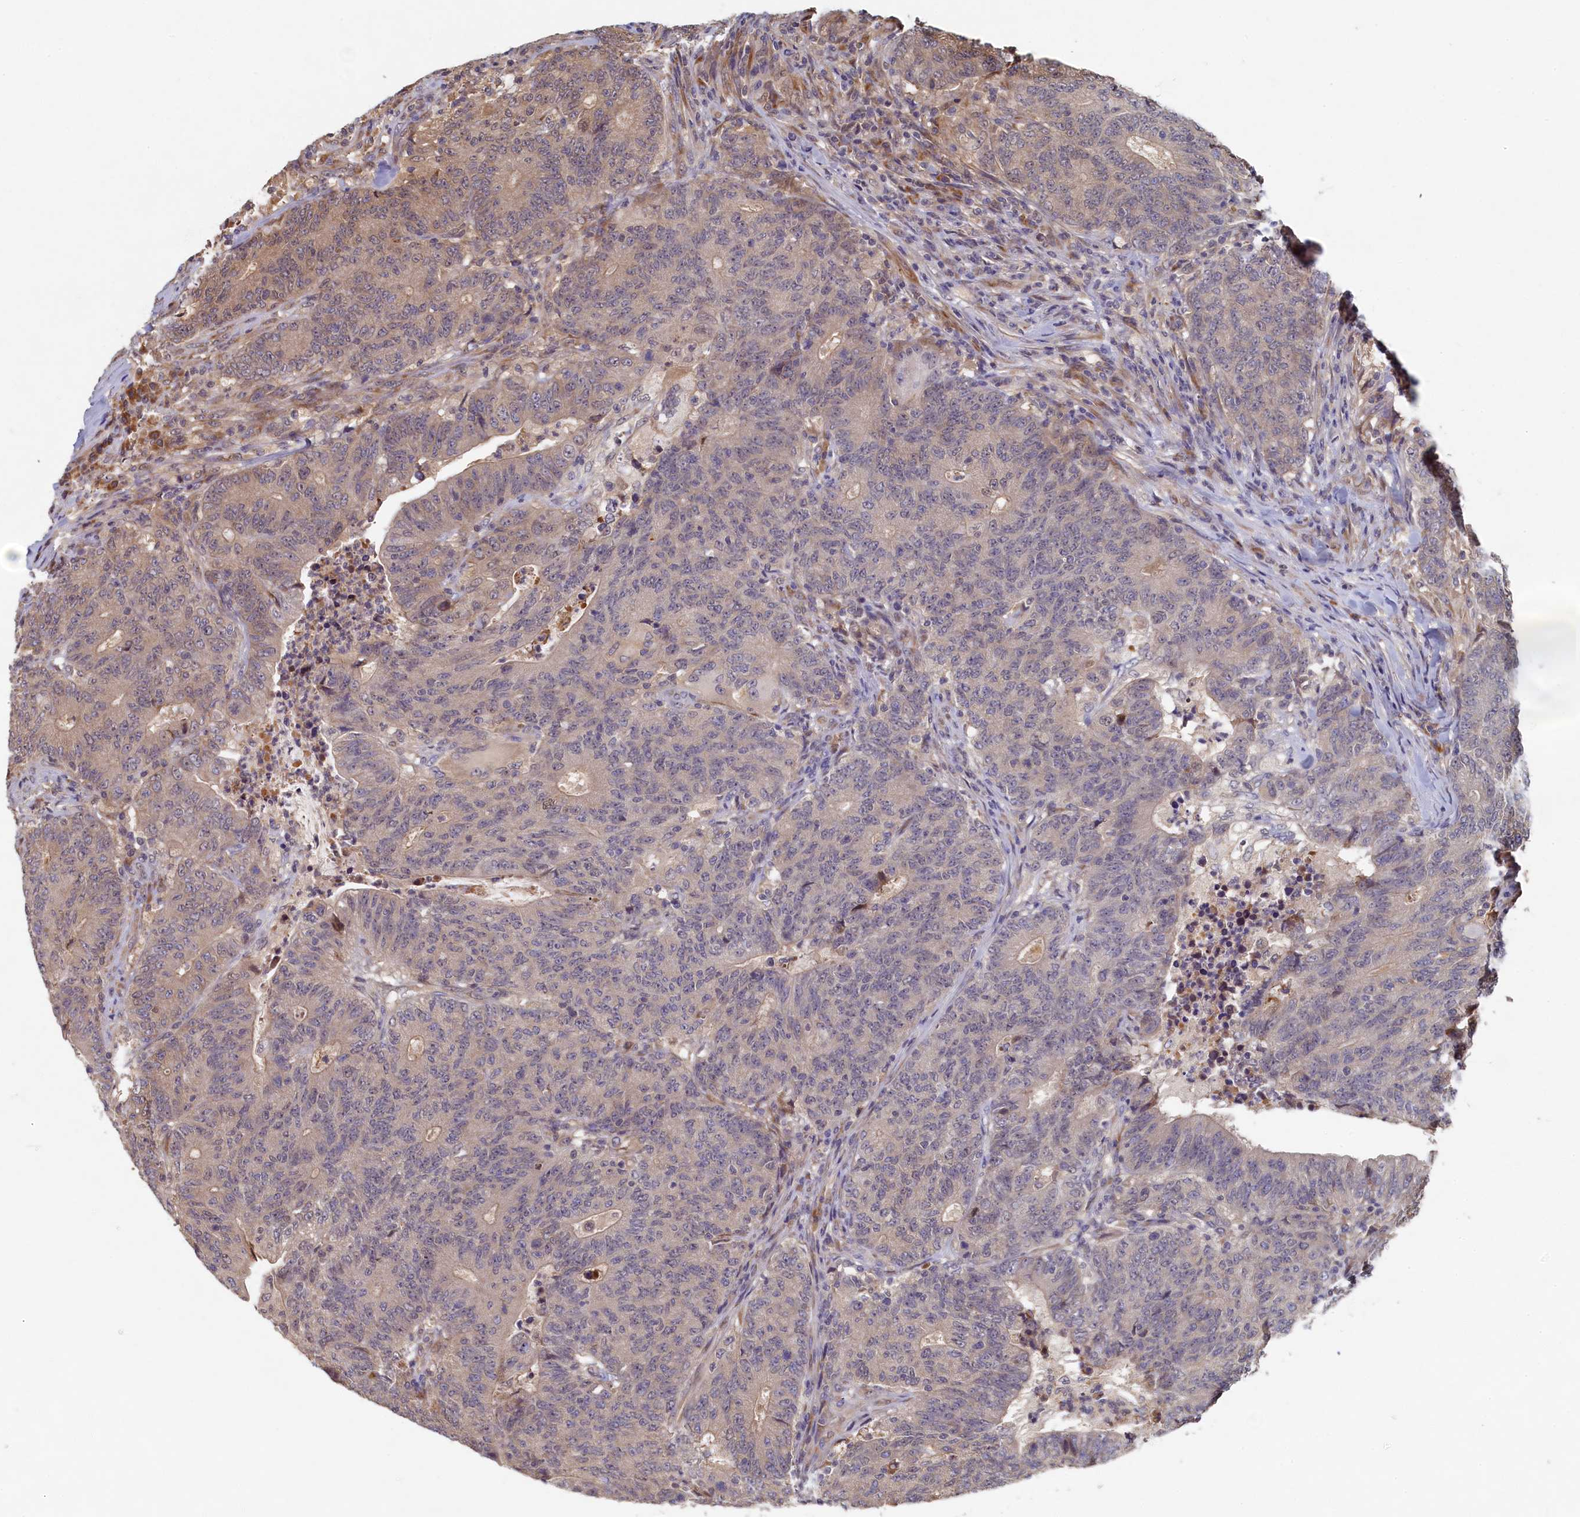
{"staining": {"intensity": "weak", "quantity": "<25%", "location": "cytoplasmic/membranous"}, "tissue": "colorectal cancer", "cell_type": "Tumor cells", "image_type": "cancer", "snomed": [{"axis": "morphology", "description": "Adenocarcinoma, NOS"}, {"axis": "topography", "description": "Colon"}], "caption": "There is no significant positivity in tumor cells of adenocarcinoma (colorectal). The staining was performed using DAB (3,3'-diaminobenzidine) to visualize the protein expression in brown, while the nuclei were stained in blue with hematoxylin (Magnification: 20x).", "gene": "LCMT2", "patient": {"sex": "female", "age": 75}}